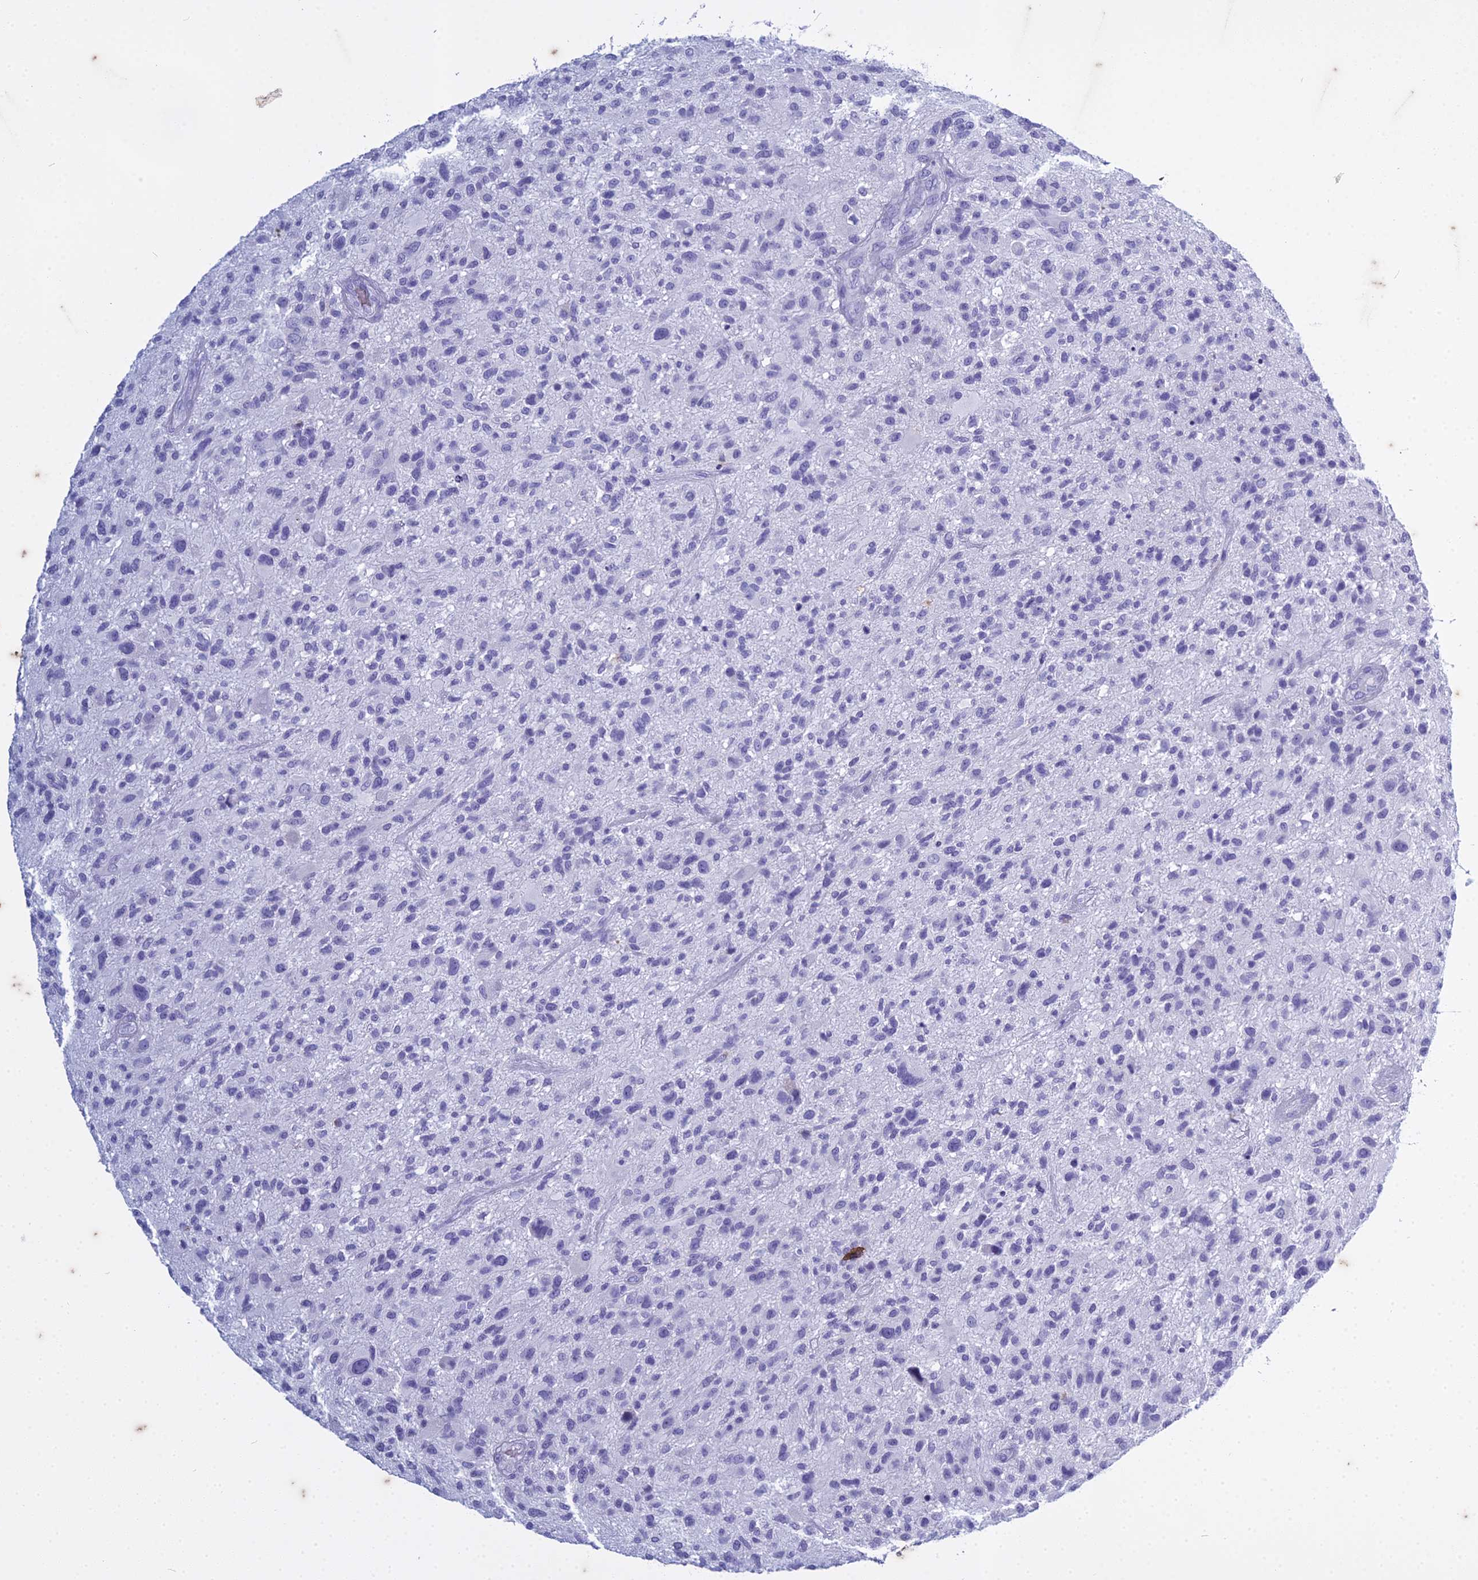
{"staining": {"intensity": "negative", "quantity": "none", "location": "none"}, "tissue": "glioma", "cell_type": "Tumor cells", "image_type": "cancer", "snomed": [{"axis": "morphology", "description": "Glioma, malignant, High grade"}, {"axis": "topography", "description": "Brain"}], "caption": "Histopathology image shows no significant protein expression in tumor cells of glioma. (Immunohistochemistry, brightfield microscopy, high magnification).", "gene": "HMGB4", "patient": {"sex": "male", "age": 47}}